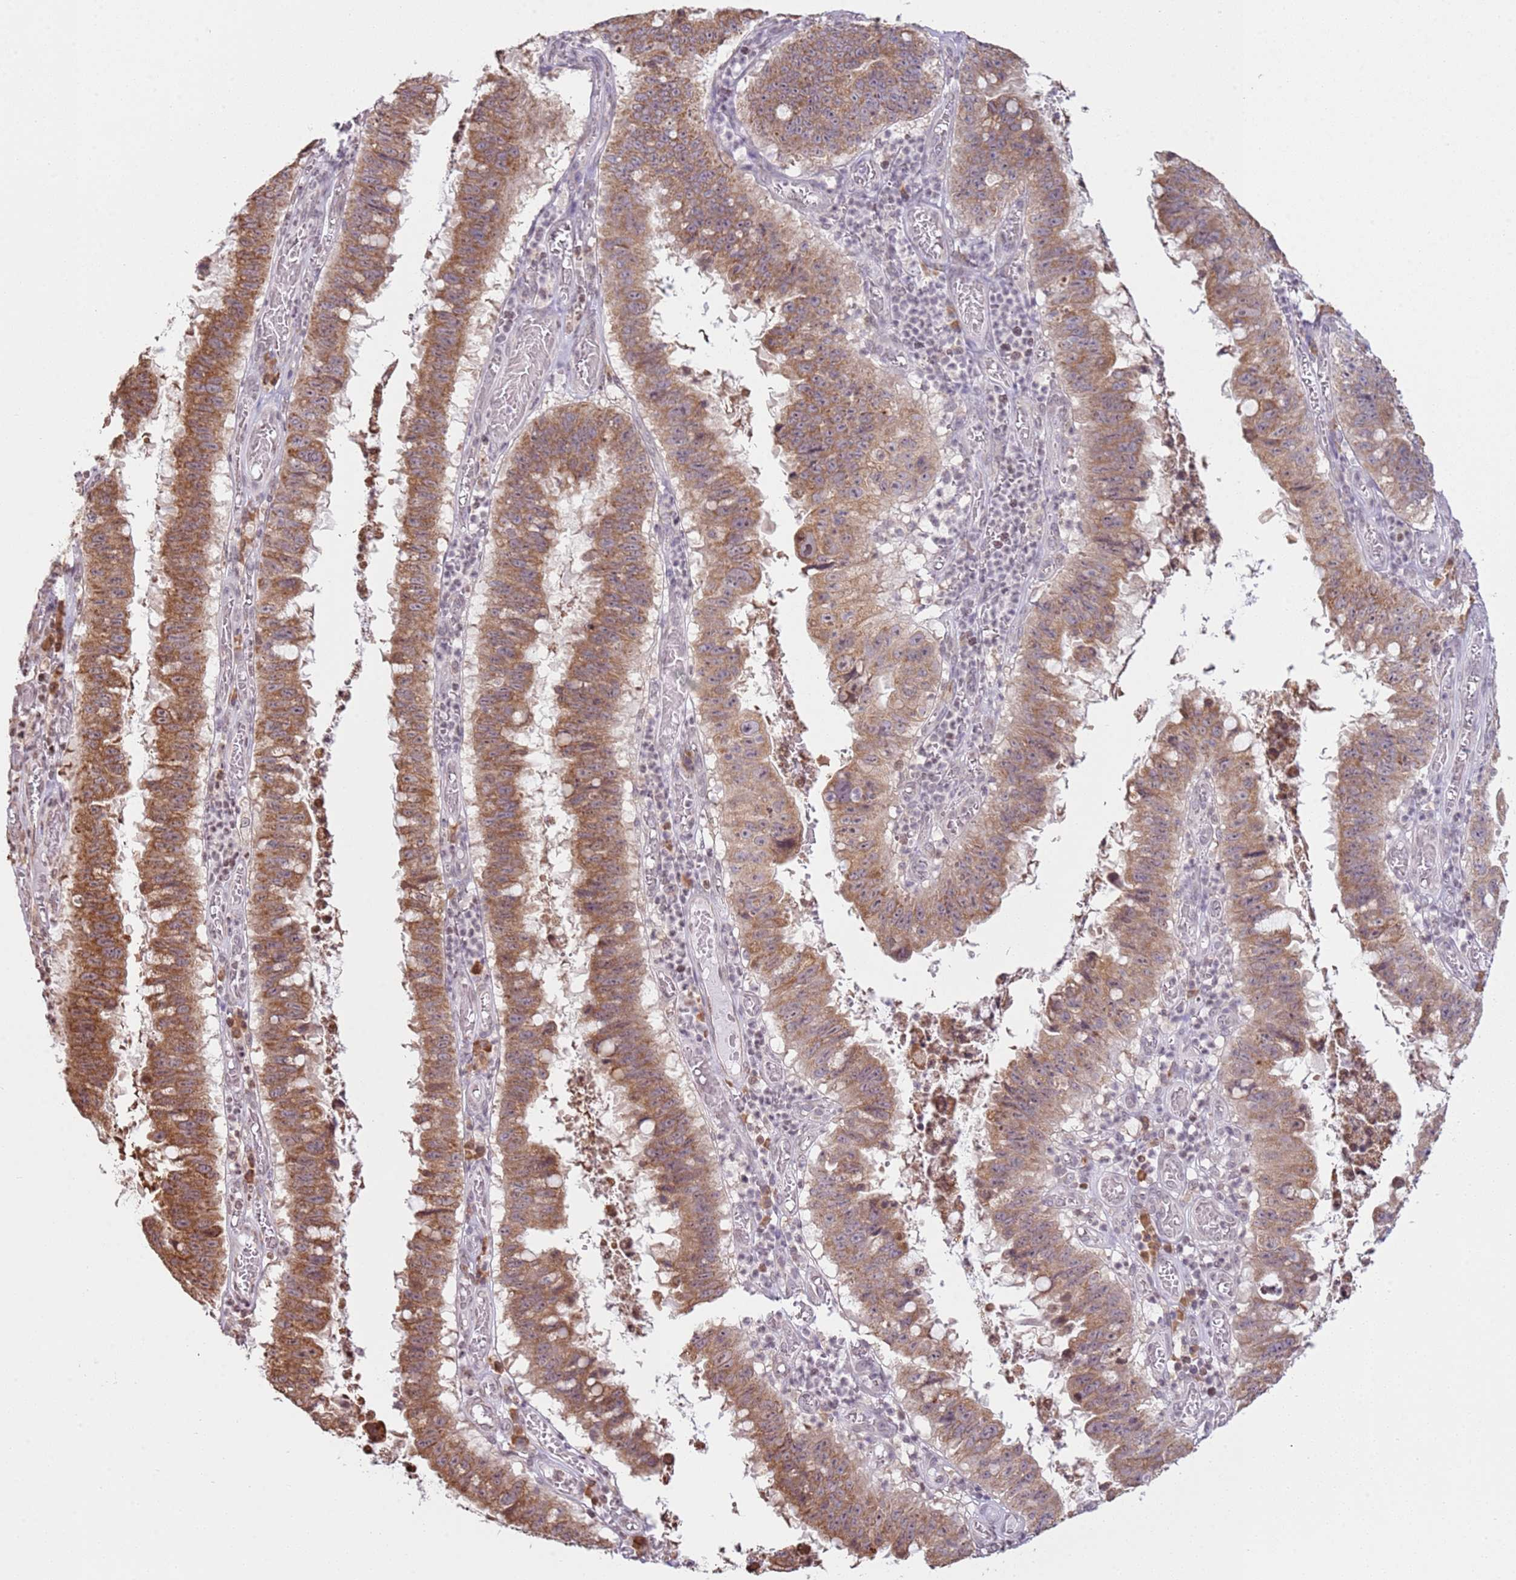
{"staining": {"intensity": "moderate", "quantity": ">75%", "location": "cytoplasmic/membranous"}, "tissue": "stomach cancer", "cell_type": "Tumor cells", "image_type": "cancer", "snomed": [{"axis": "morphology", "description": "Adenocarcinoma, NOS"}, {"axis": "topography", "description": "Stomach"}], "caption": "Immunohistochemistry of stomach adenocarcinoma demonstrates medium levels of moderate cytoplasmic/membranous staining in about >75% of tumor cells. The protein of interest is stained brown, and the nuclei are stained in blue (DAB IHC with brightfield microscopy, high magnification).", "gene": "SCAF1", "patient": {"sex": "male", "age": 59}}